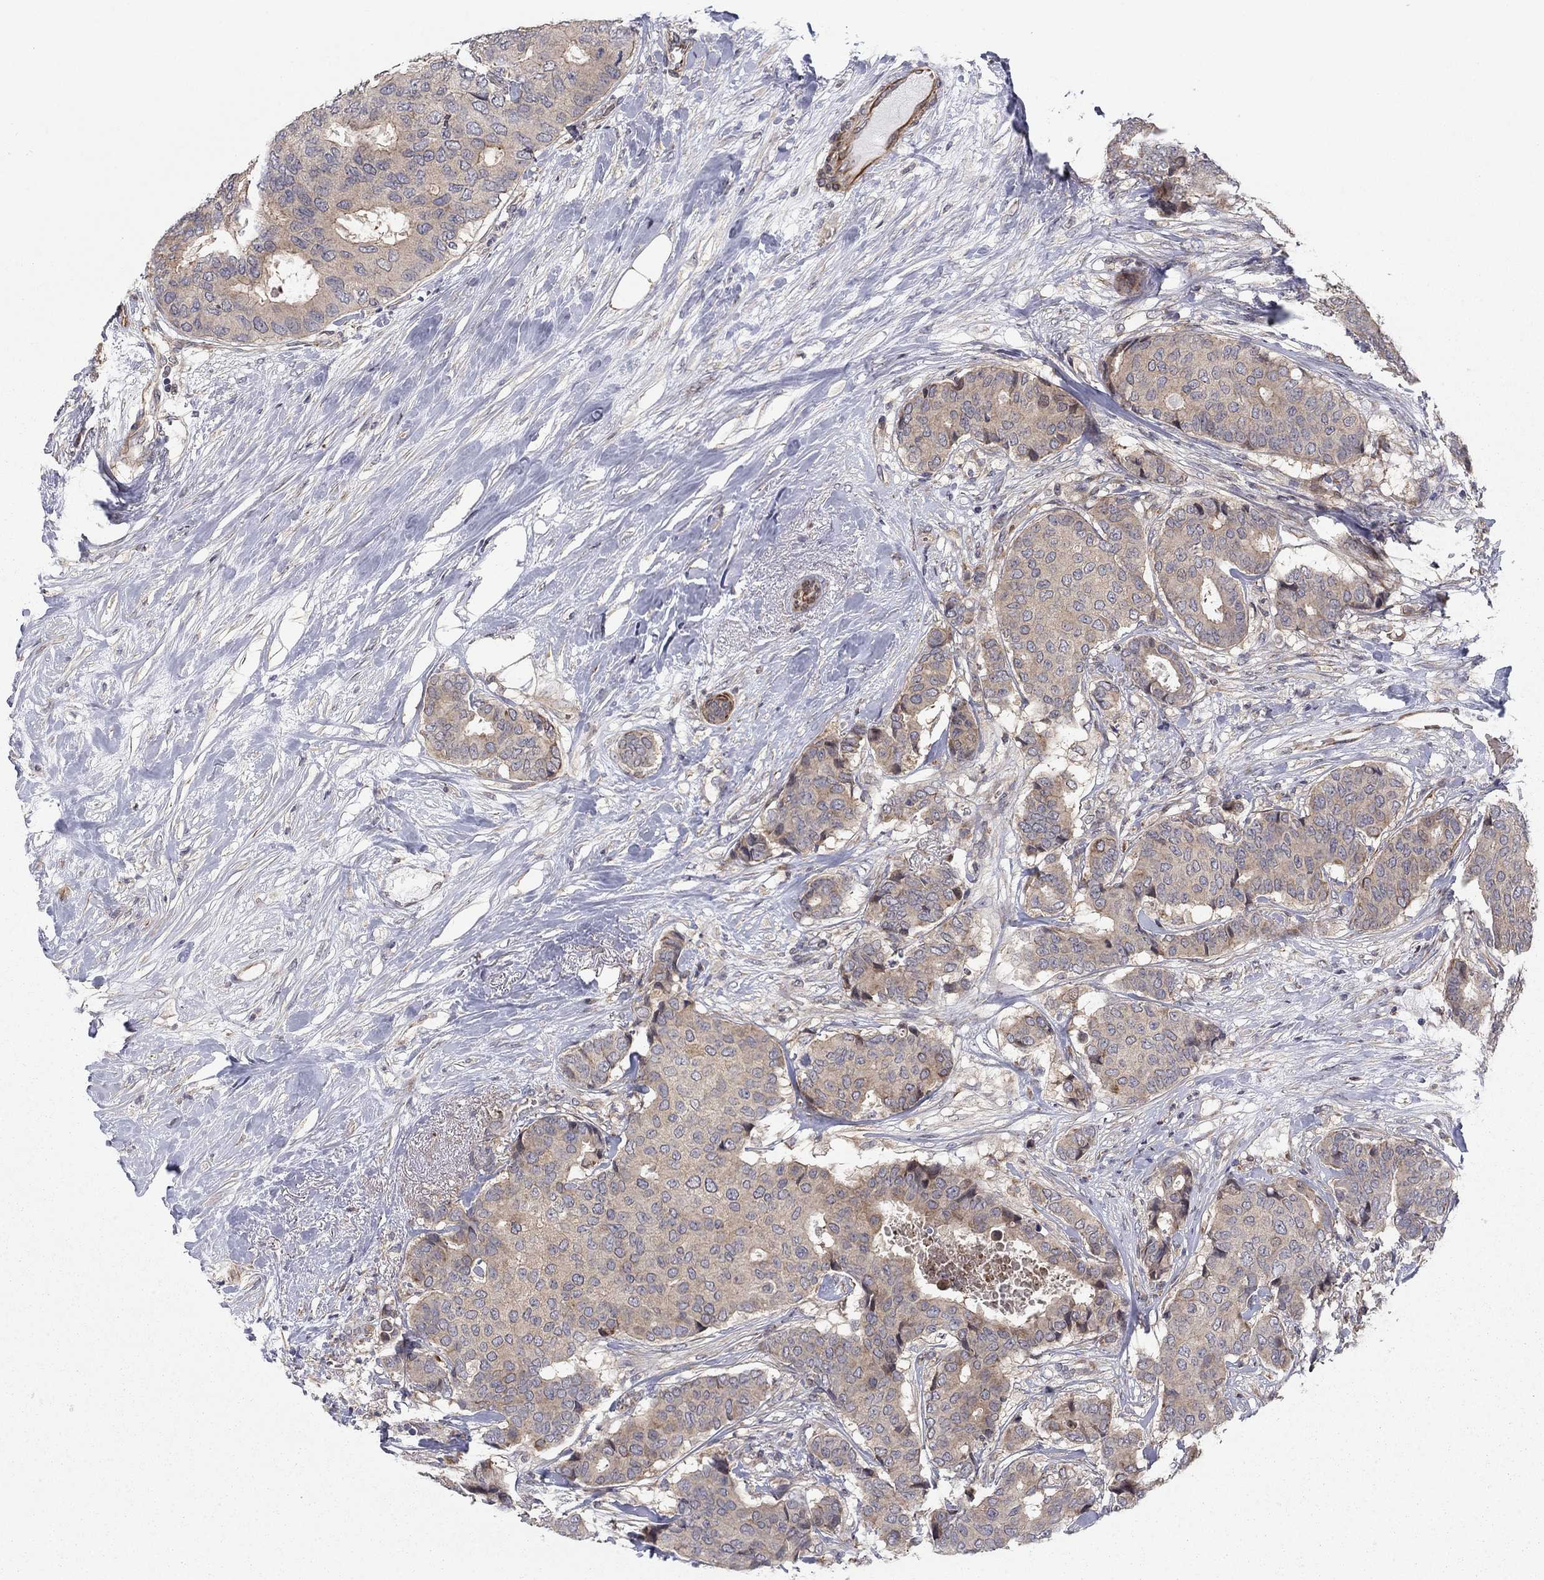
{"staining": {"intensity": "weak", "quantity": "25%-75%", "location": "cytoplasmic/membranous"}, "tissue": "breast cancer", "cell_type": "Tumor cells", "image_type": "cancer", "snomed": [{"axis": "morphology", "description": "Duct carcinoma"}, {"axis": "topography", "description": "Breast"}], "caption": "A brown stain labels weak cytoplasmic/membranous positivity of a protein in breast cancer tumor cells.", "gene": "BCL11A", "patient": {"sex": "female", "age": 75}}